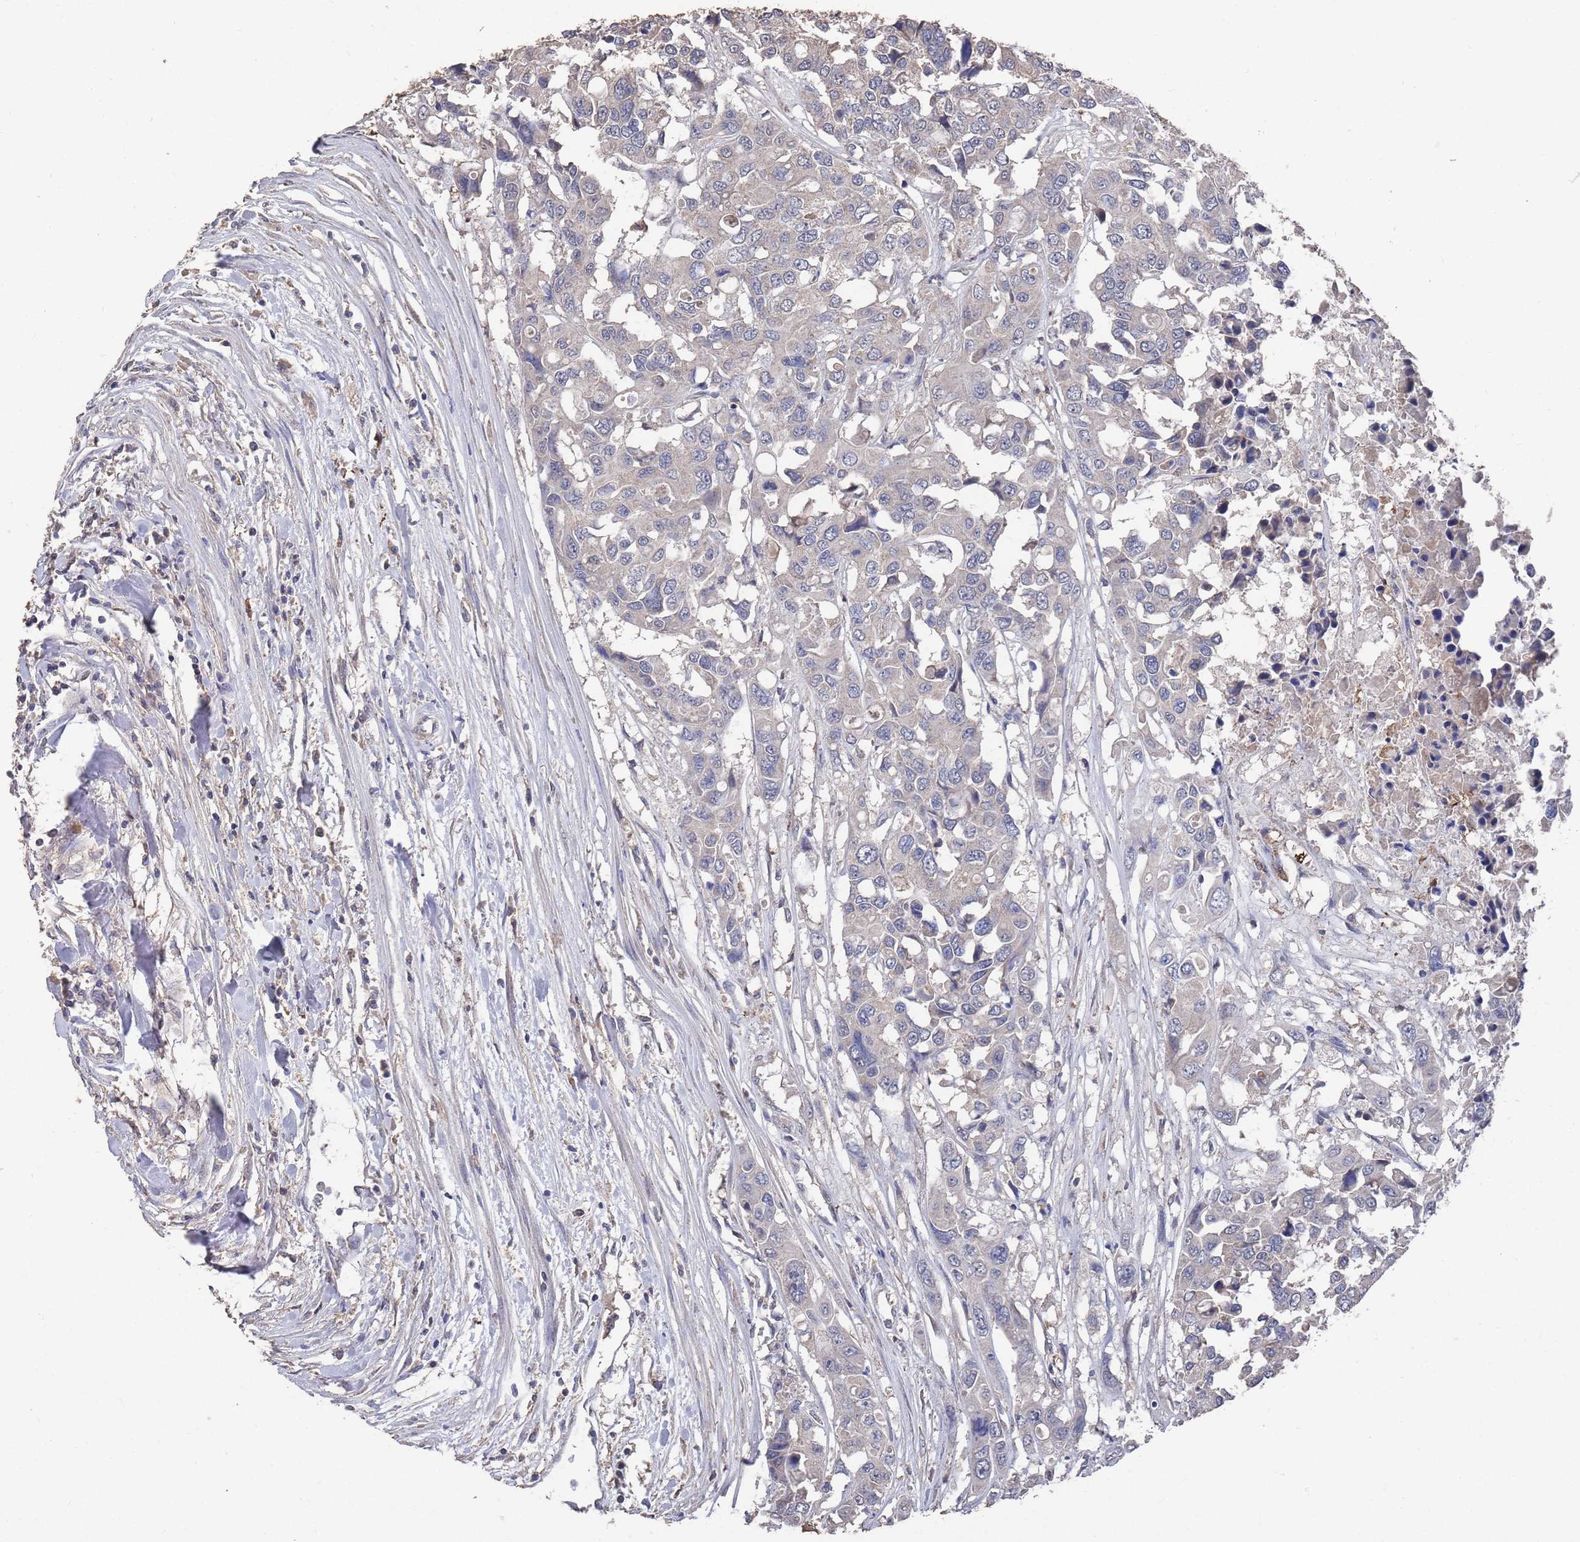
{"staining": {"intensity": "negative", "quantity": "none", "location": "none"}, "tissue": "colorectal cancer", "cell_type": "Tumor cells", "image_type": "cancer", "snomed": [{"axis": "morphology", "description": "Adenocarcinoma, NOS"}, {"axis": "topography", "description": "Colon"}], "caption": "IHC of colorectal cancer (adenocarcinoma) exhibits no expression in tumor cells.", "gene": "BTBD18", "patient": {"sex": "male", "age": 77}}